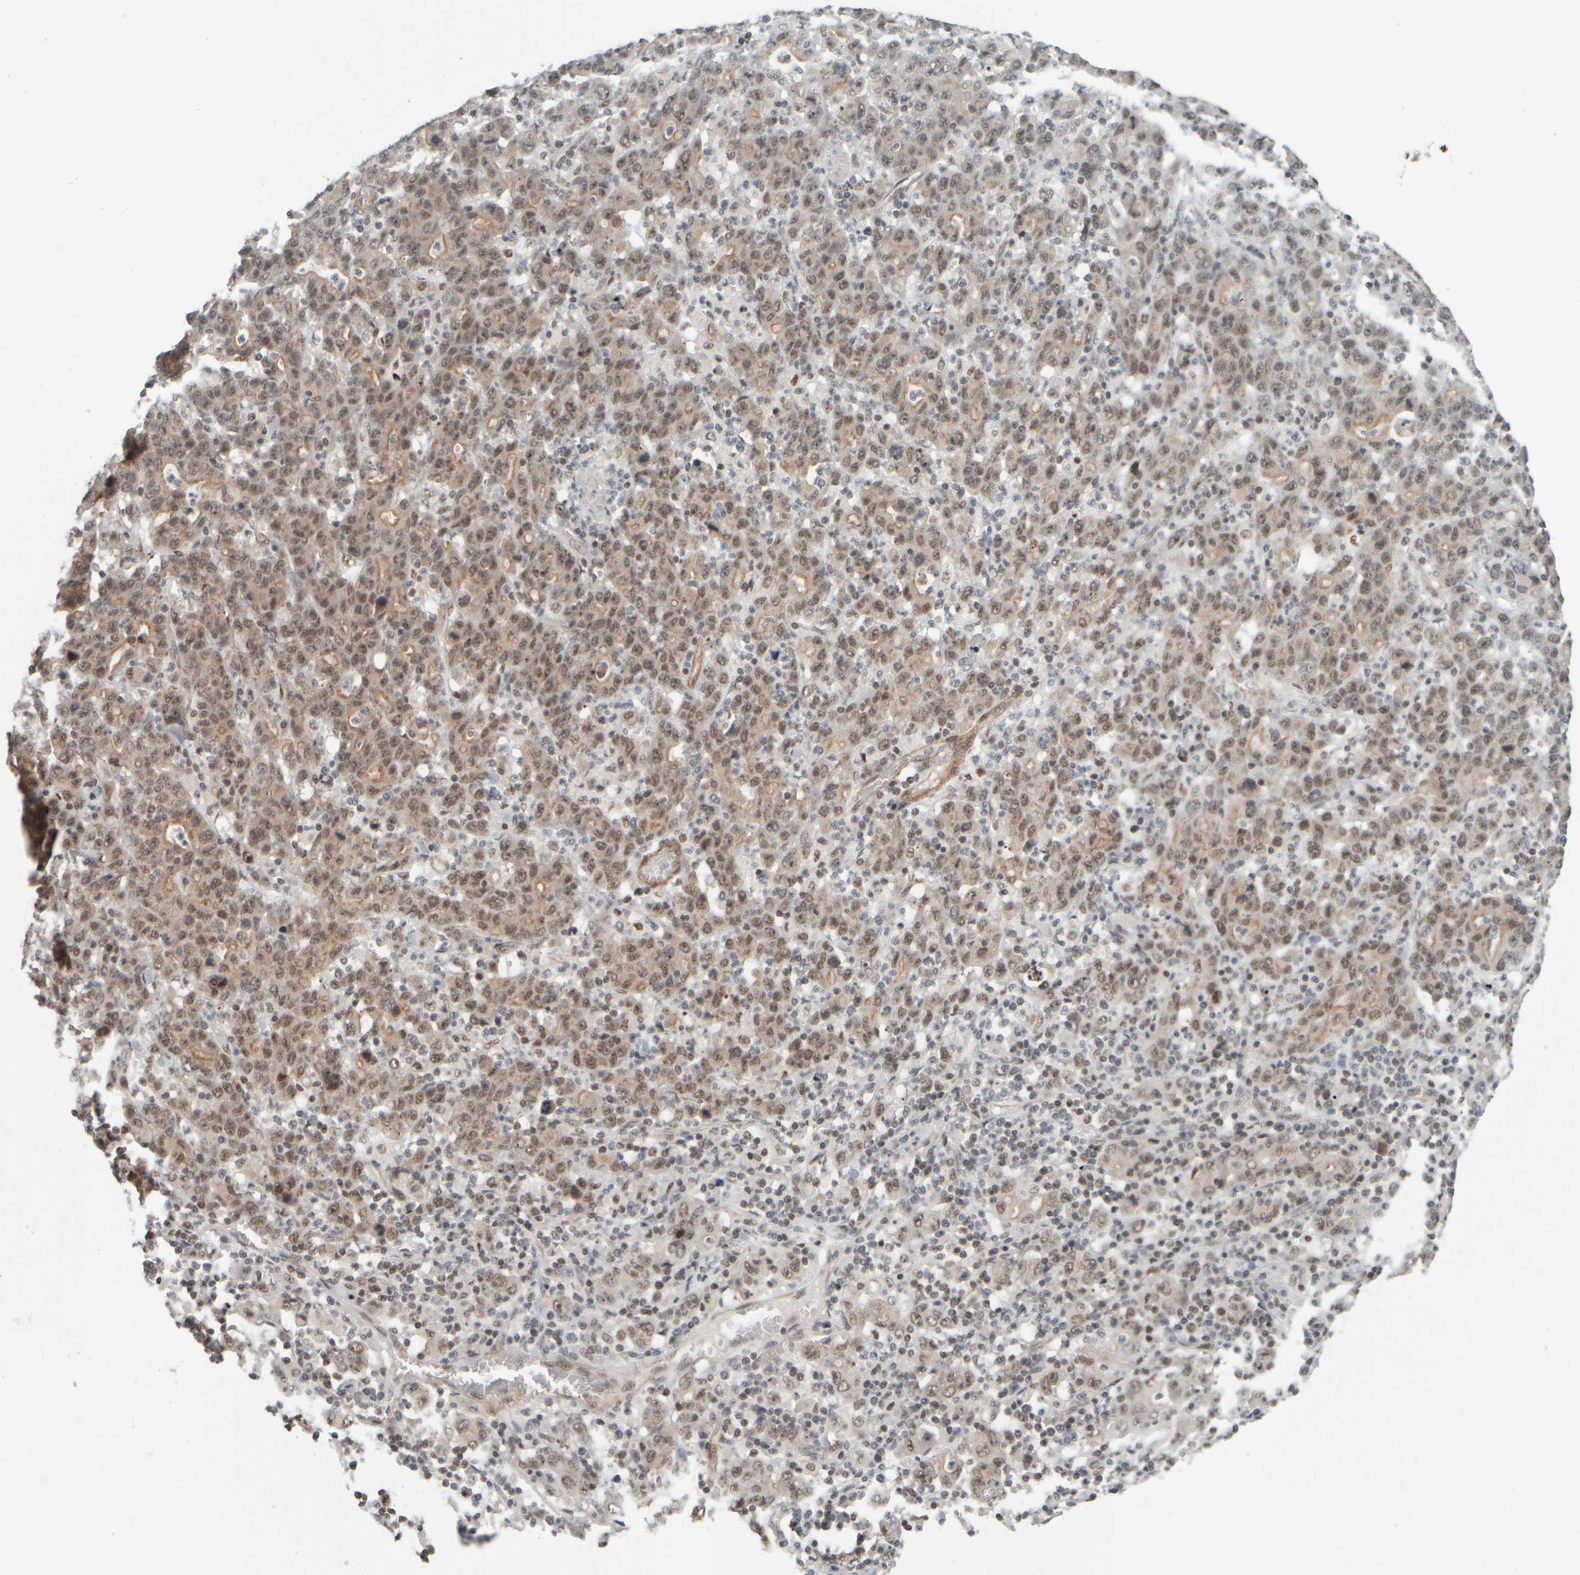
{"staining": {"intensity": "weak", "quantity": ">75%", "location": "cytoplasmic/membranous,nuclear"}, "tissue": "stomach cancer", "cell_type": "Tumor cells", "image_type": "cancer", "snomed": [{"axis": "morphology", "description": "Adenocarcinoma, NOS"}, {"axis": "topography", "description": "Stomach, upper"}], "caption": "A high-resolution micrograph shows IHC staining of adenocarcinoma (stomach), which exhibits weak cytoplasmic/membranous and nuclear expression in approximately >75% of tumor cells. (DAB (3,3'-diaminobenzidine) = brown stain, brightfield microscopy at high magnification).", "gene": "SYNRG", "patient": {"sex": "male", "age": 69}}